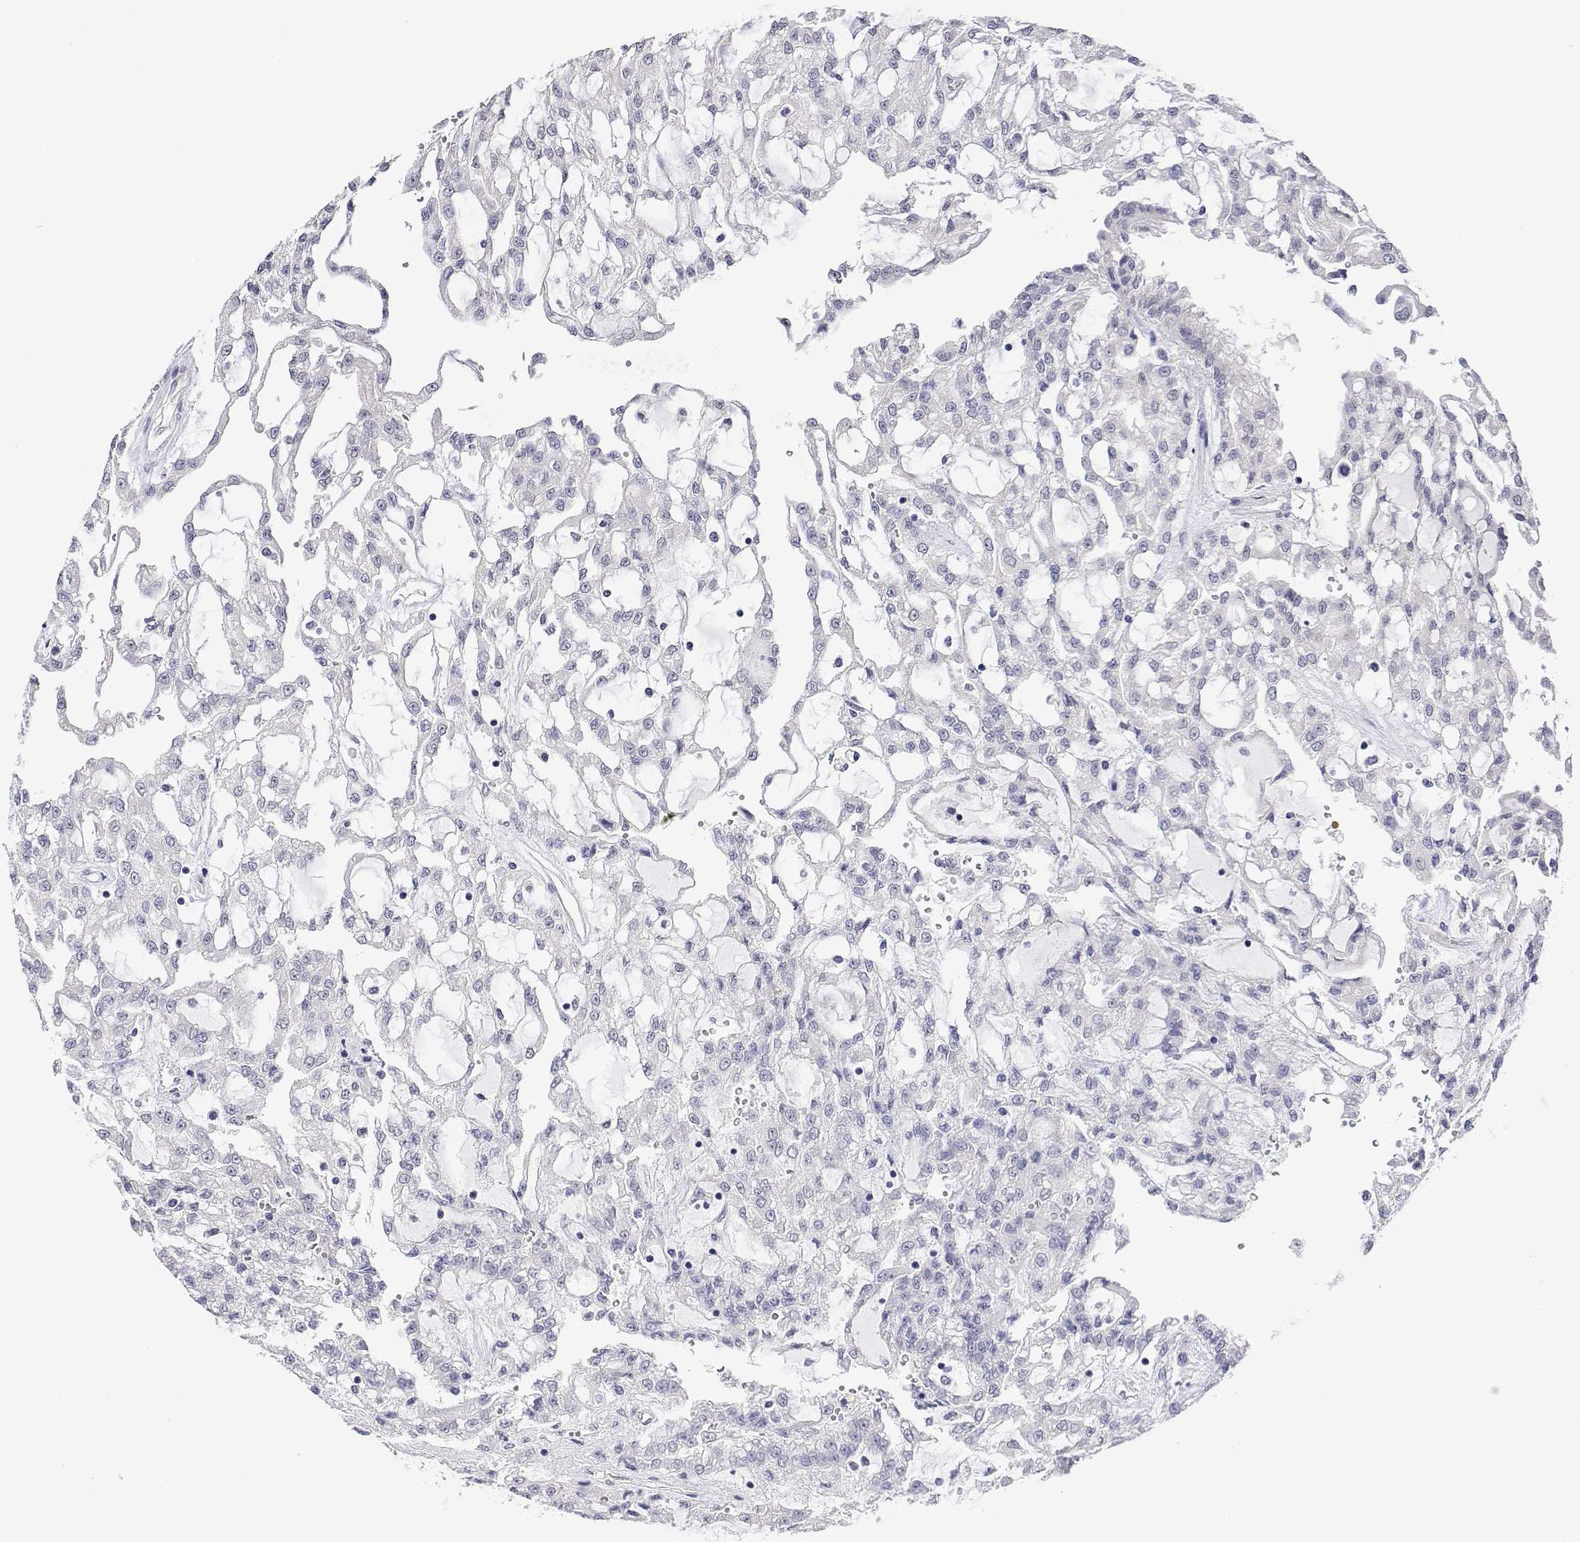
{"staining": {"intensity": "negative", "quantity": "none", "location": "none"}, "tissue": "renal cancer", "cell_type": "Tumor cells", "image_type": "cancer", "snomed": [{"axis": "morphology", "description": "Adenocarcinoma, NOS"}, {"axis": "topography", "description": "Kidney"}], "caption": "This is an IHC histopathology image of human adenocarcinoma (renal). There is no staining in tumor cells.", "gene": "PLCB1", "patient": {"sex": "male", "age": 63}}